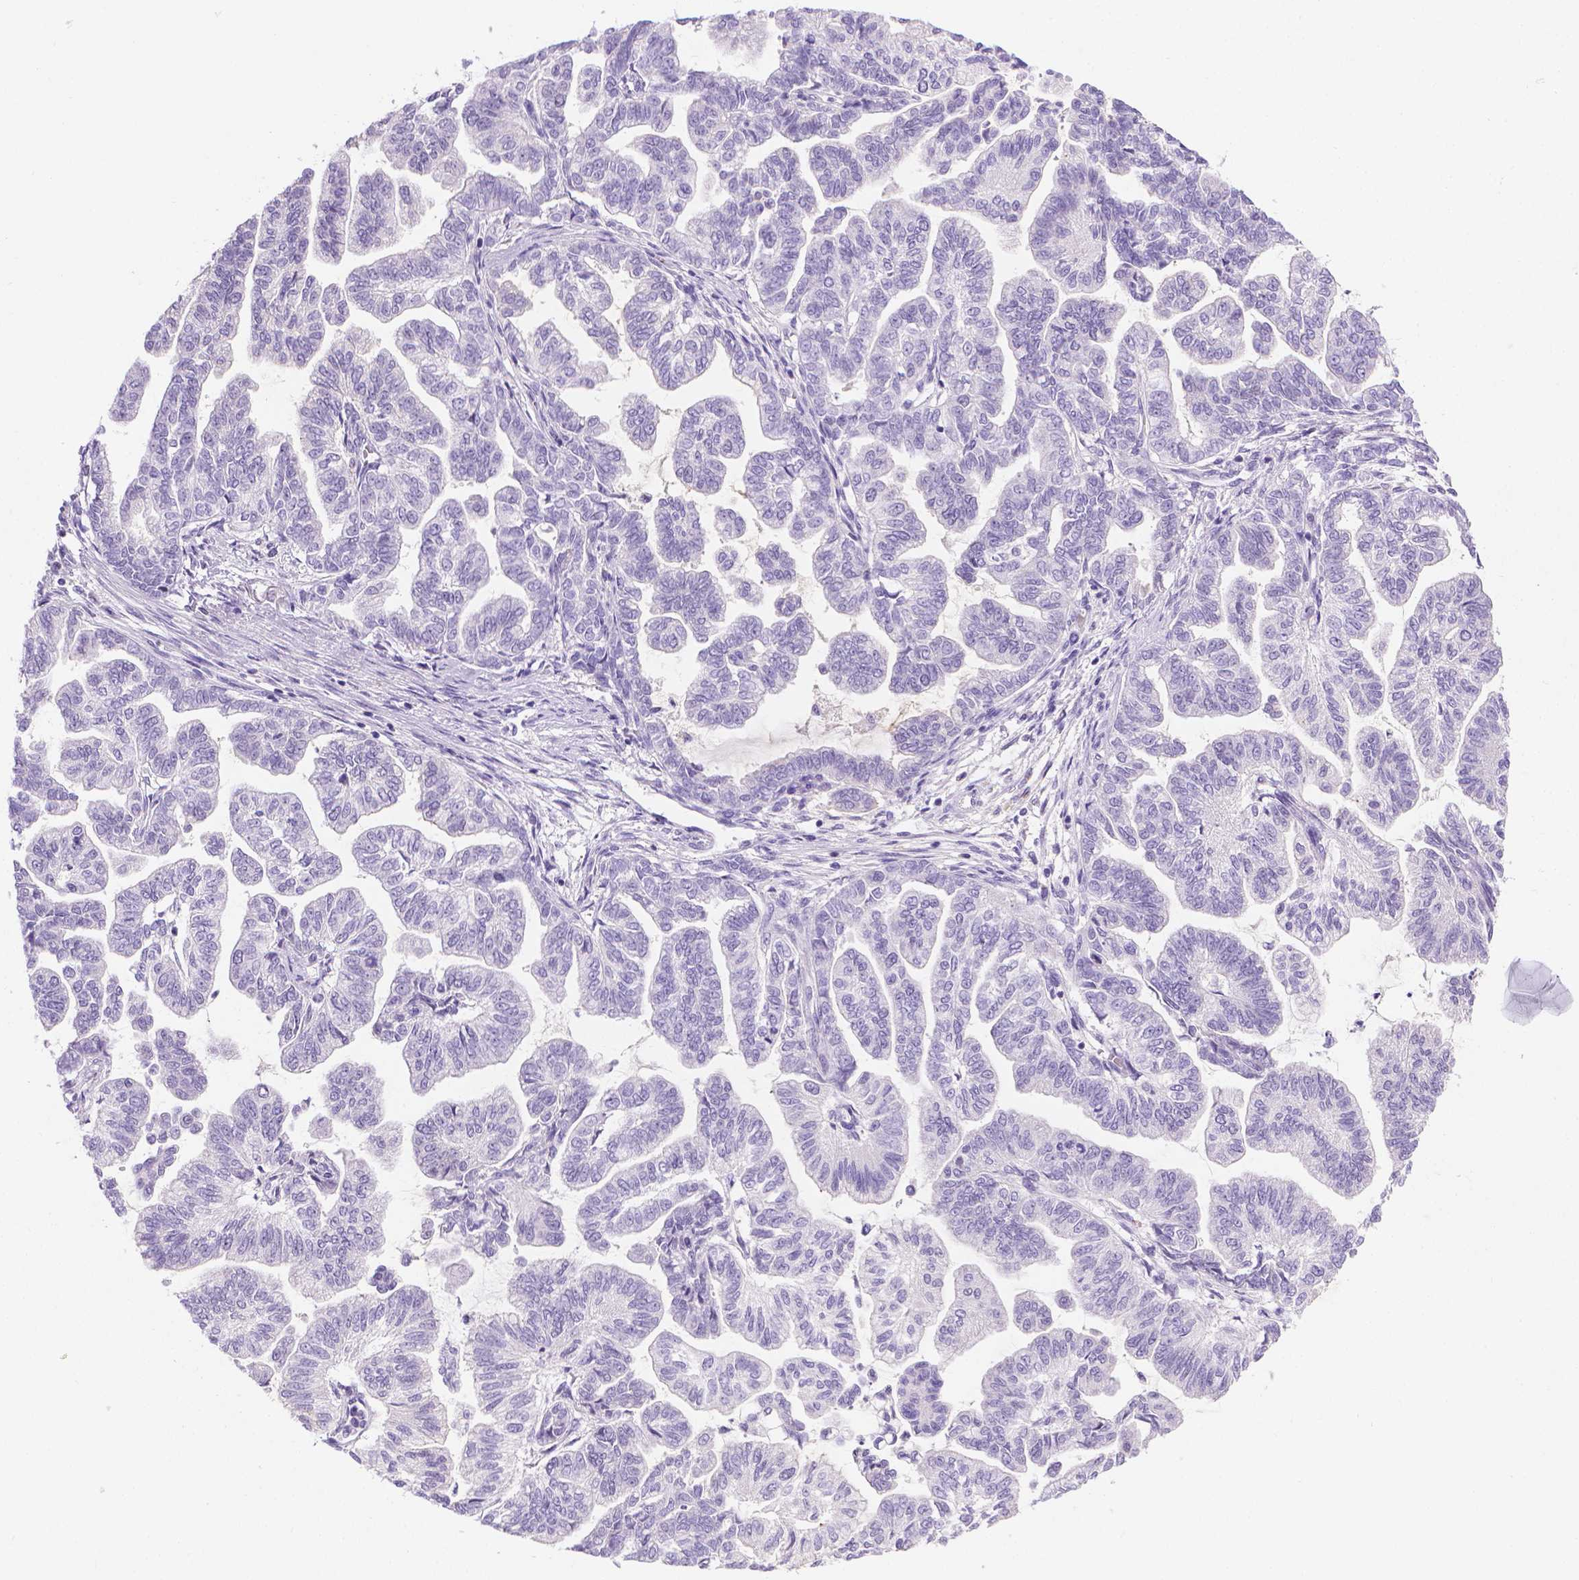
{"staining": {"intensity": "negative", "quantity": "none", "location": "none"}, "tissue": "stomach cancer", "cell_type": "Tumor cells", "image_type": "cancer", "snomed": [{"axis": "morphology", "description": "Adenocarcinoma, NOS"}, {"axis": "topography", "description": "Stomach"}], "caption": "Stomach cancer (adenocarcinoma) was stained to show a protein in brown. There is no significant staining in tumor cells.", "gene": "SPAG6", "patient": {"sex": "male", "age": 83}}